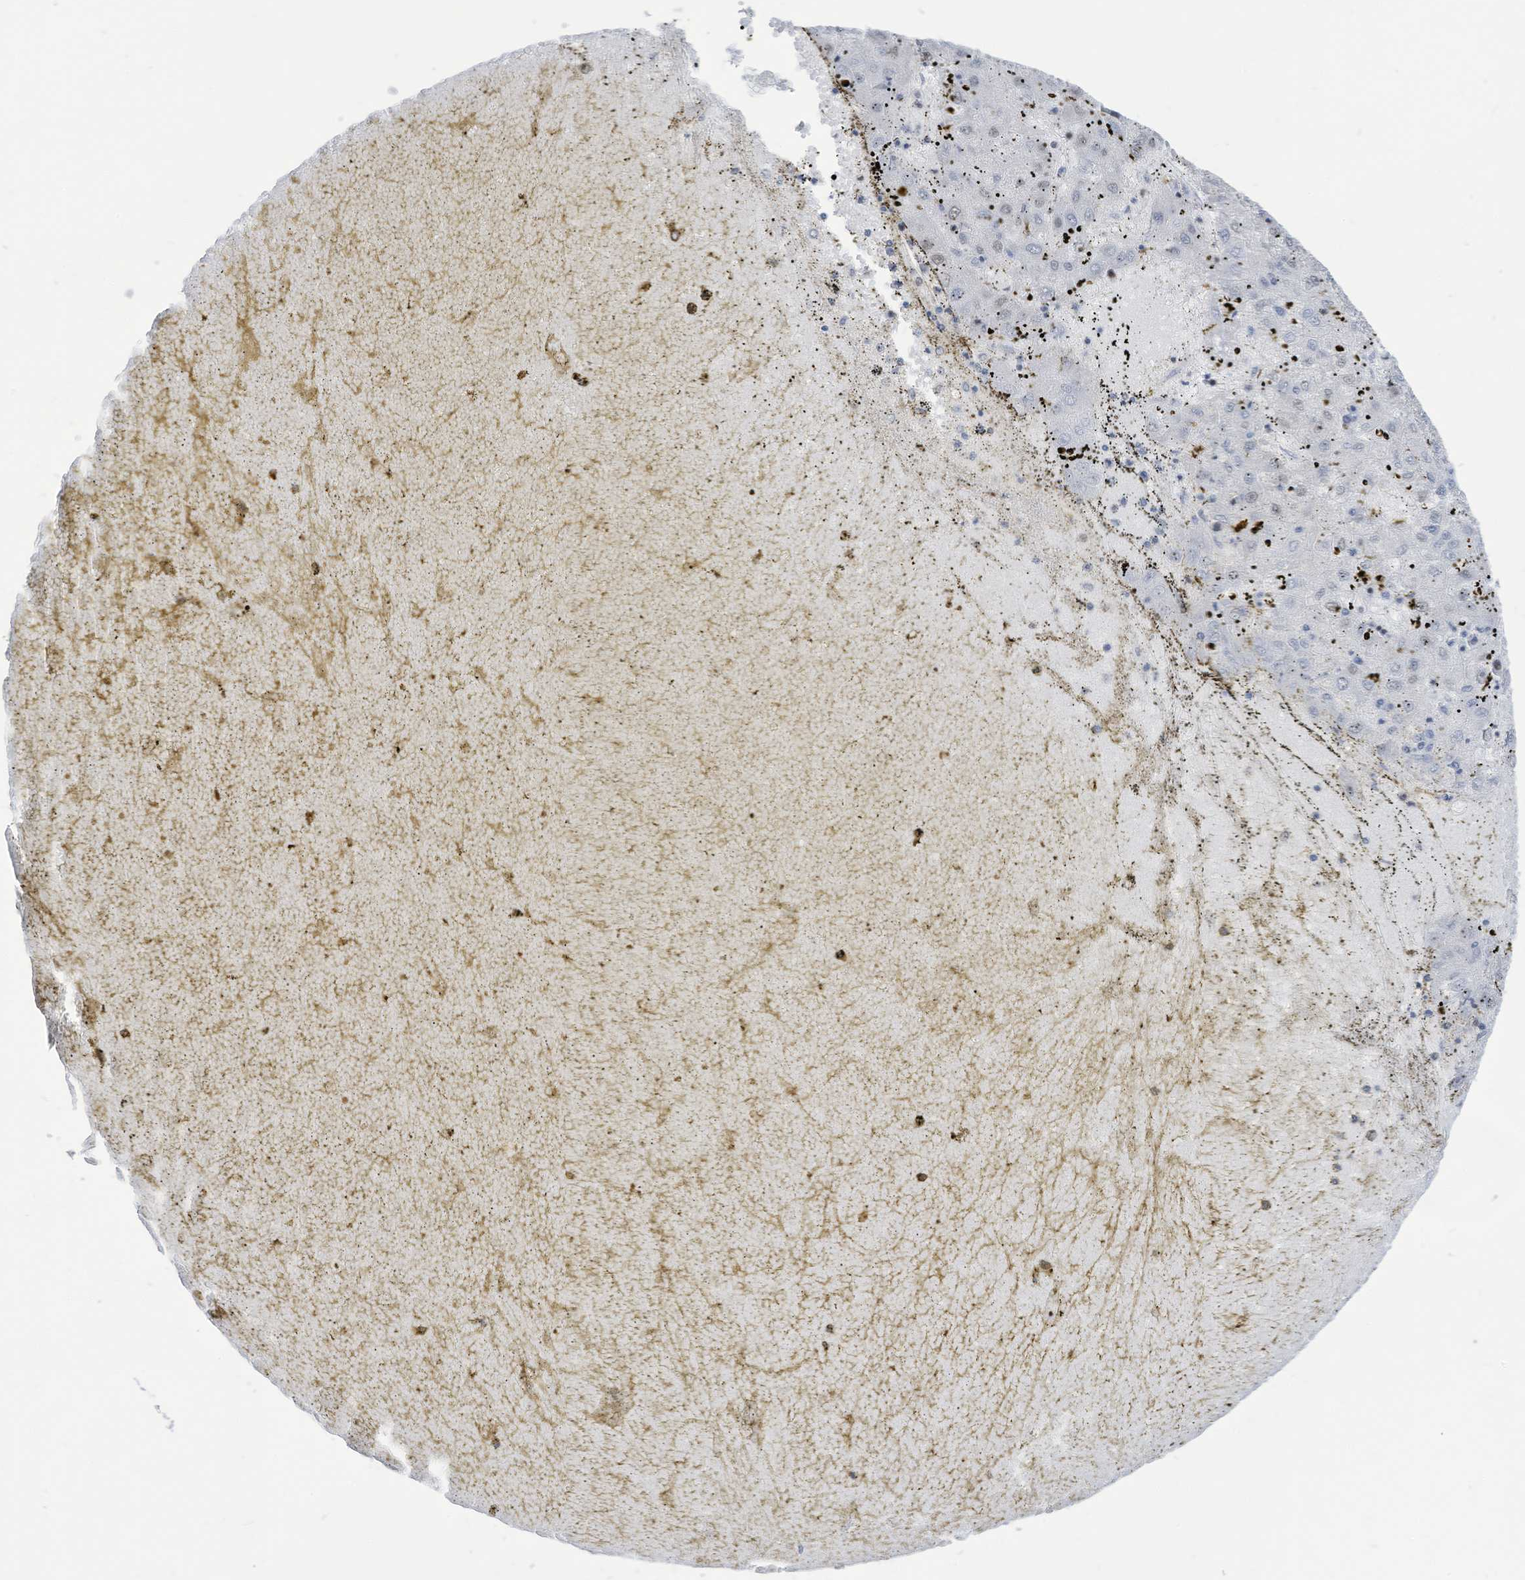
{"staining": {"intensity": "weak", "quantity": "<25%", "location": "nuclear"}, "tissue": "liver cancer", "cell_type": "Tumor cells", "image_type": "cancer", "snomed": [{"axis": "morphology", "description": "Carcinoma, Hepatocellular, NOS"}, {"axis": "topography", "description": "Liver"}], "caption": "An image of liver cancer stained for a protein exhibits no brown staining in tumor cells.", "gene": "KHSRP", "patient": {"sex": "male", "age": 72}}